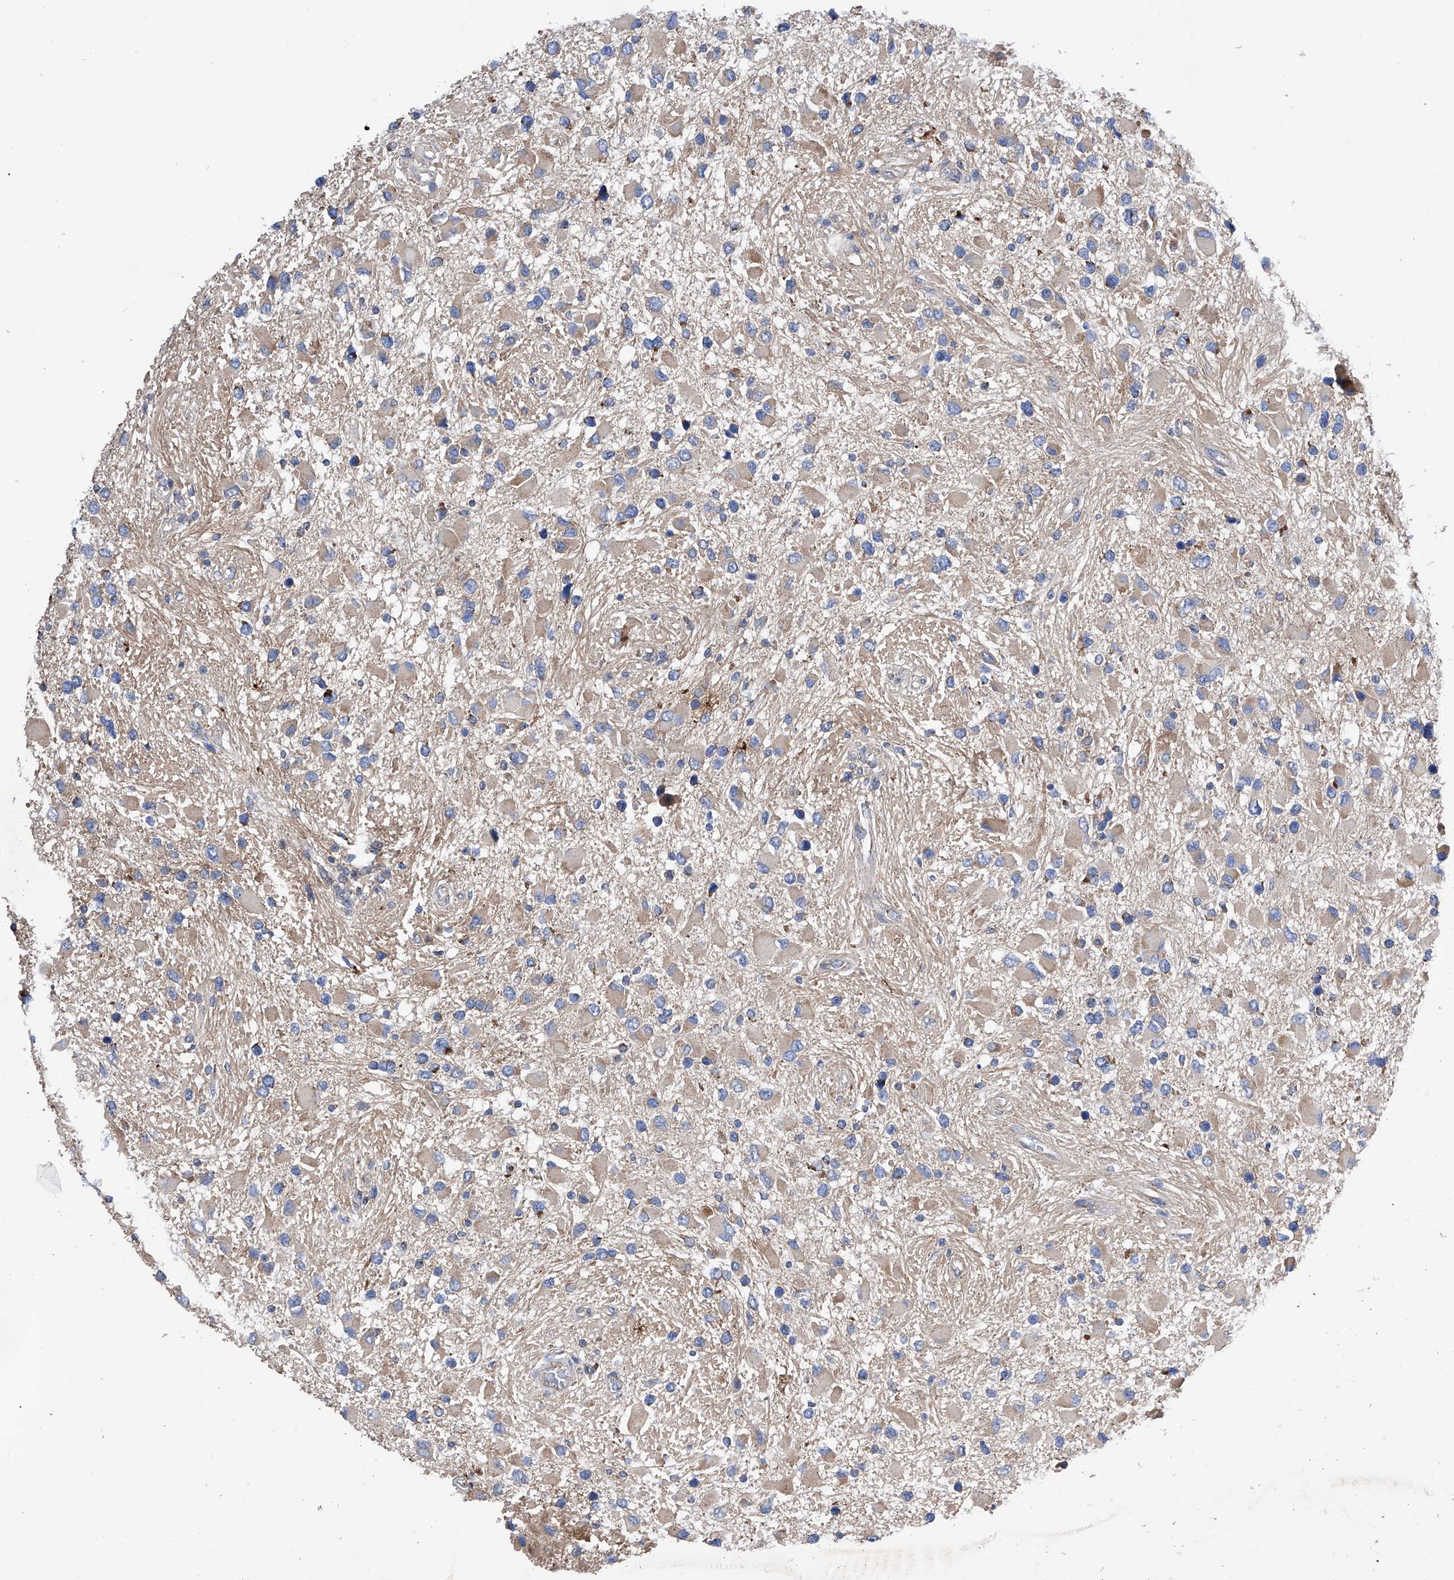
{"staining": {"intensity": "negative", "quantity": "none", "location": "none"}, "tissue": "glioma", "cell_type": "Tumor cells", "image_type": "cancer", "snomed": [{"axis": "morphology", "description": "Glioma, malignant, High grade"}, {"axis": "topography", "description": "Brain"}], "caption": "High-grade glioma (malignant) was stained to show a protein in brown. There is no significant staining in tumor cells.", "gene": "EFCAB2", "patient": {"sex": "male", "age": 53}}